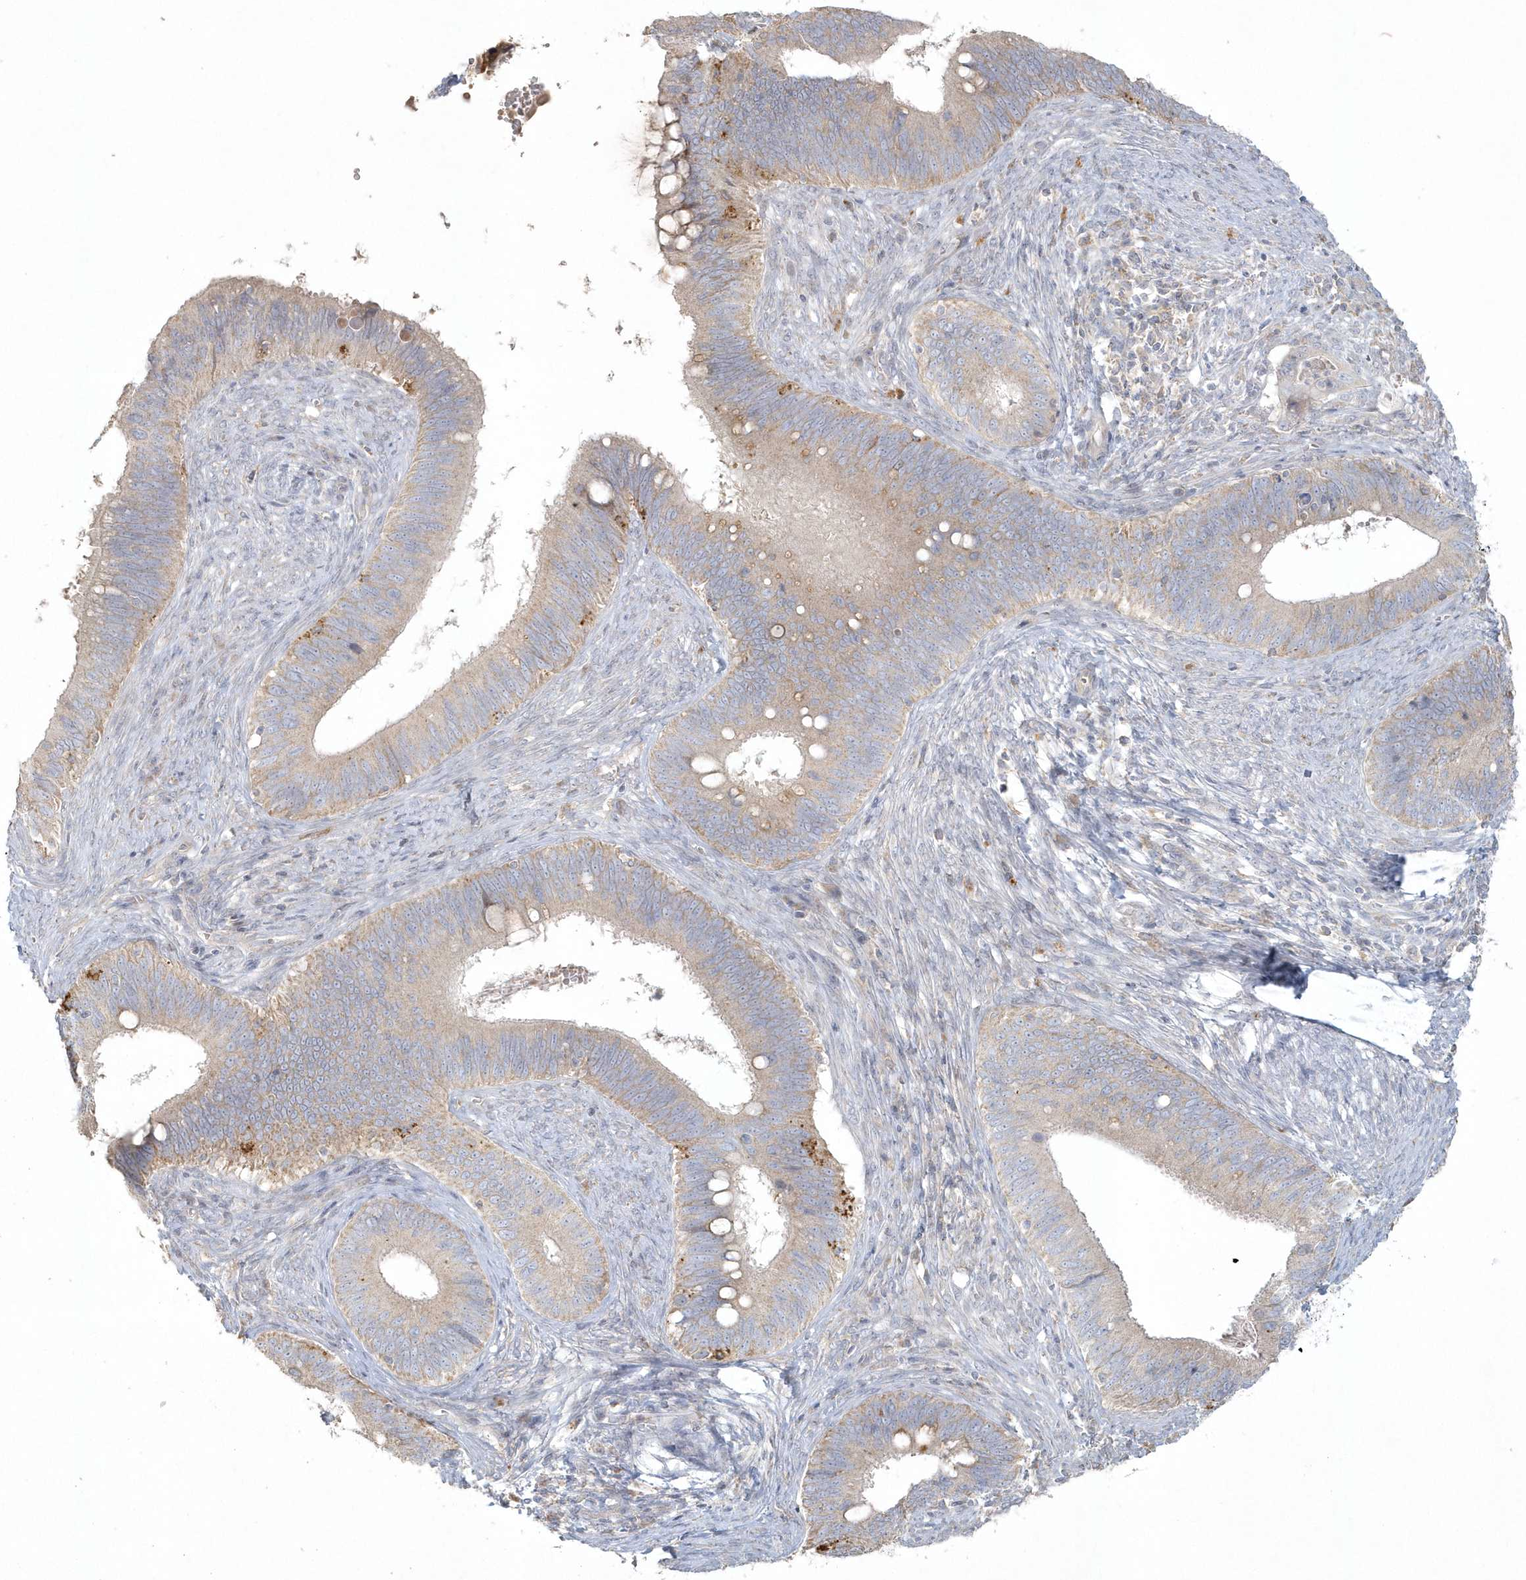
{"staining": {"intensity": "moderate", "quantity": "<25%", "location": "cytoplasmic/membranous"}, "tissue": "cervical cancer", "cell_type": "Tumor cells", "image_type": "cancer", "snomed": [{"axis": "morphology", "description": "Adenocarcinoma, NOS"}, {"axis": "topography", "description": "Cervix"}], "caption": "Cervical cancer stained with a brown dye displays moderate cytoplasmic/membranous positive positivity in about <25% of tumor cells.", "gene": "BLTP3A", "patient": {"sex": "female", "age": 42}}